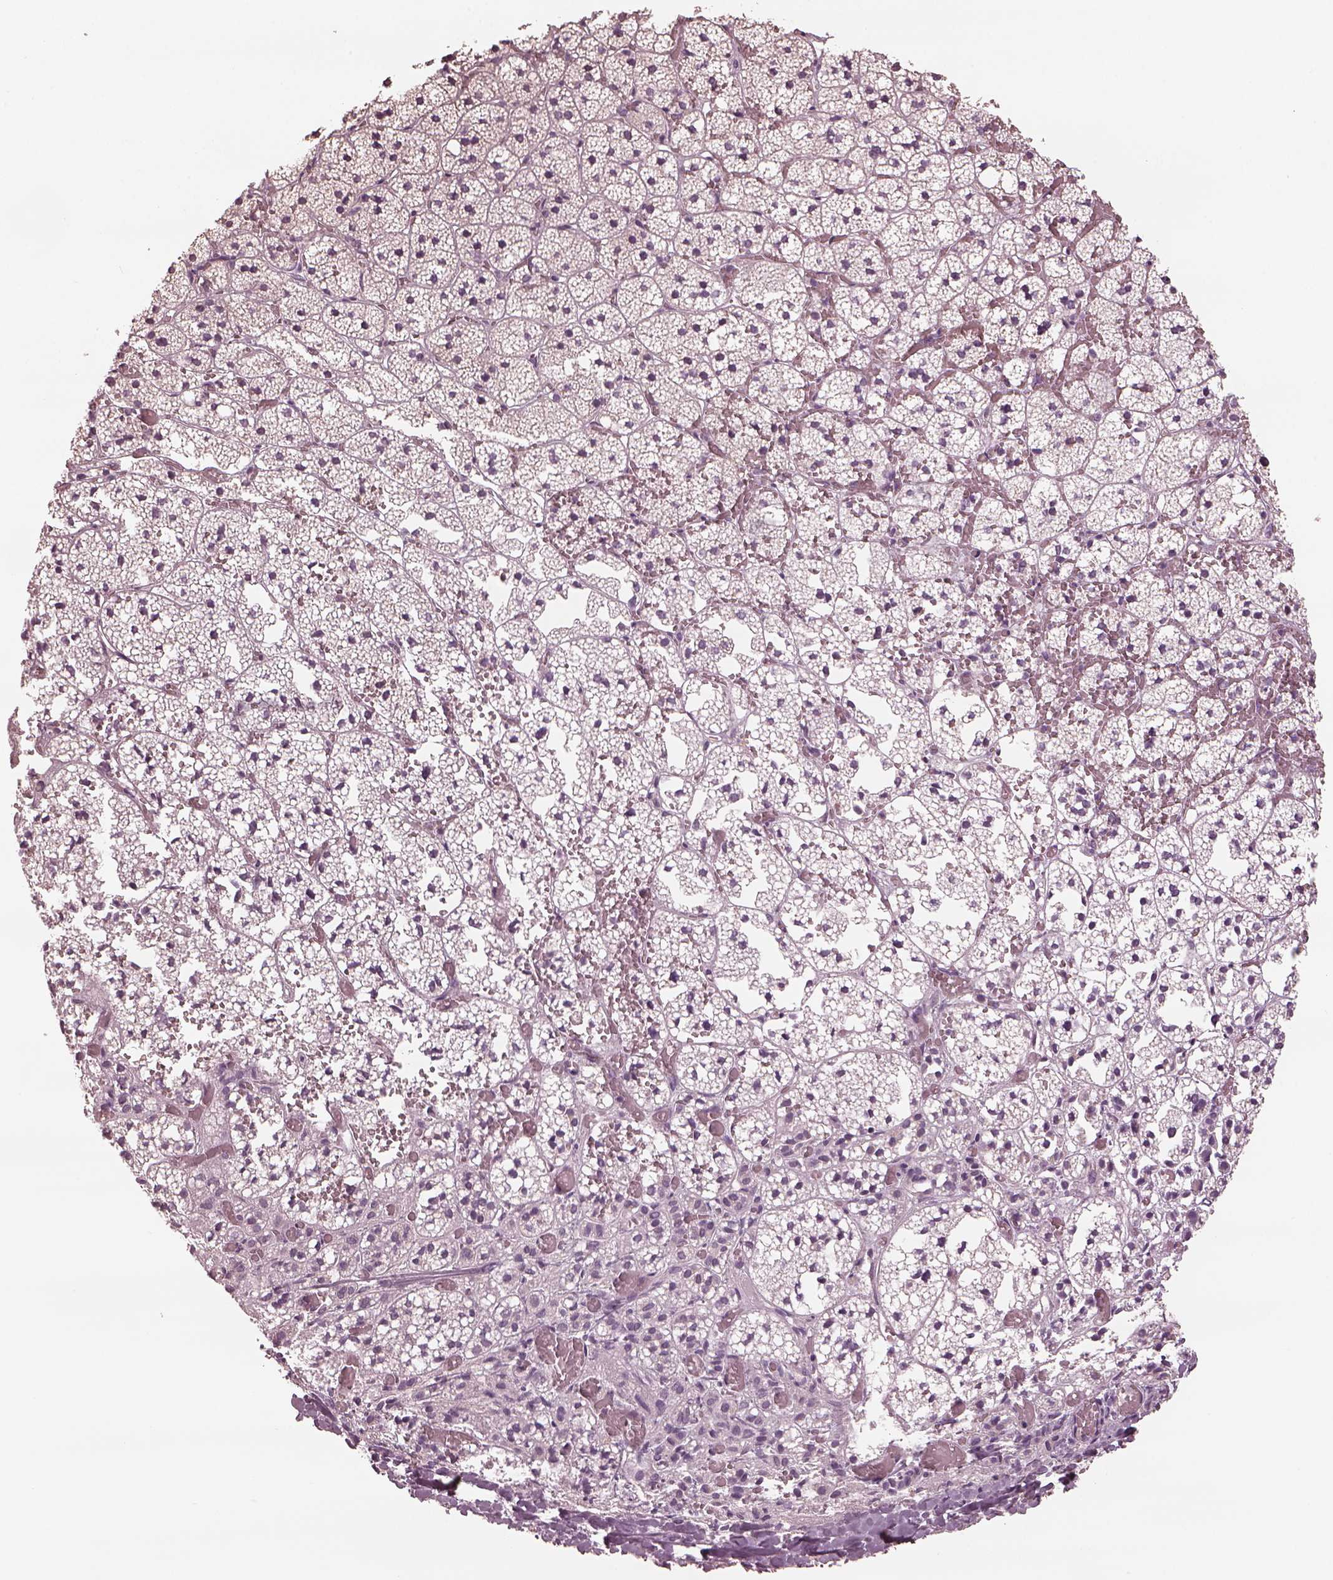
{"staining": {"intensity": "negative", "quantity": "none", "location": "none"}, "tissue": "adrenal gland", "cell_type": "Glandular cells", "image_type": "normal", "snomed": [{"axis": "morphology", "description": "Normal tissue, NOS"}, {"axis": "topography", "description": "Adrenal gland"}], "caption": "Photomicrograph shows no significant protein expression in glandular cells of normal adrenal gland.", "gene": "MIA", "patient": {"sex": "male", "age": 53}}